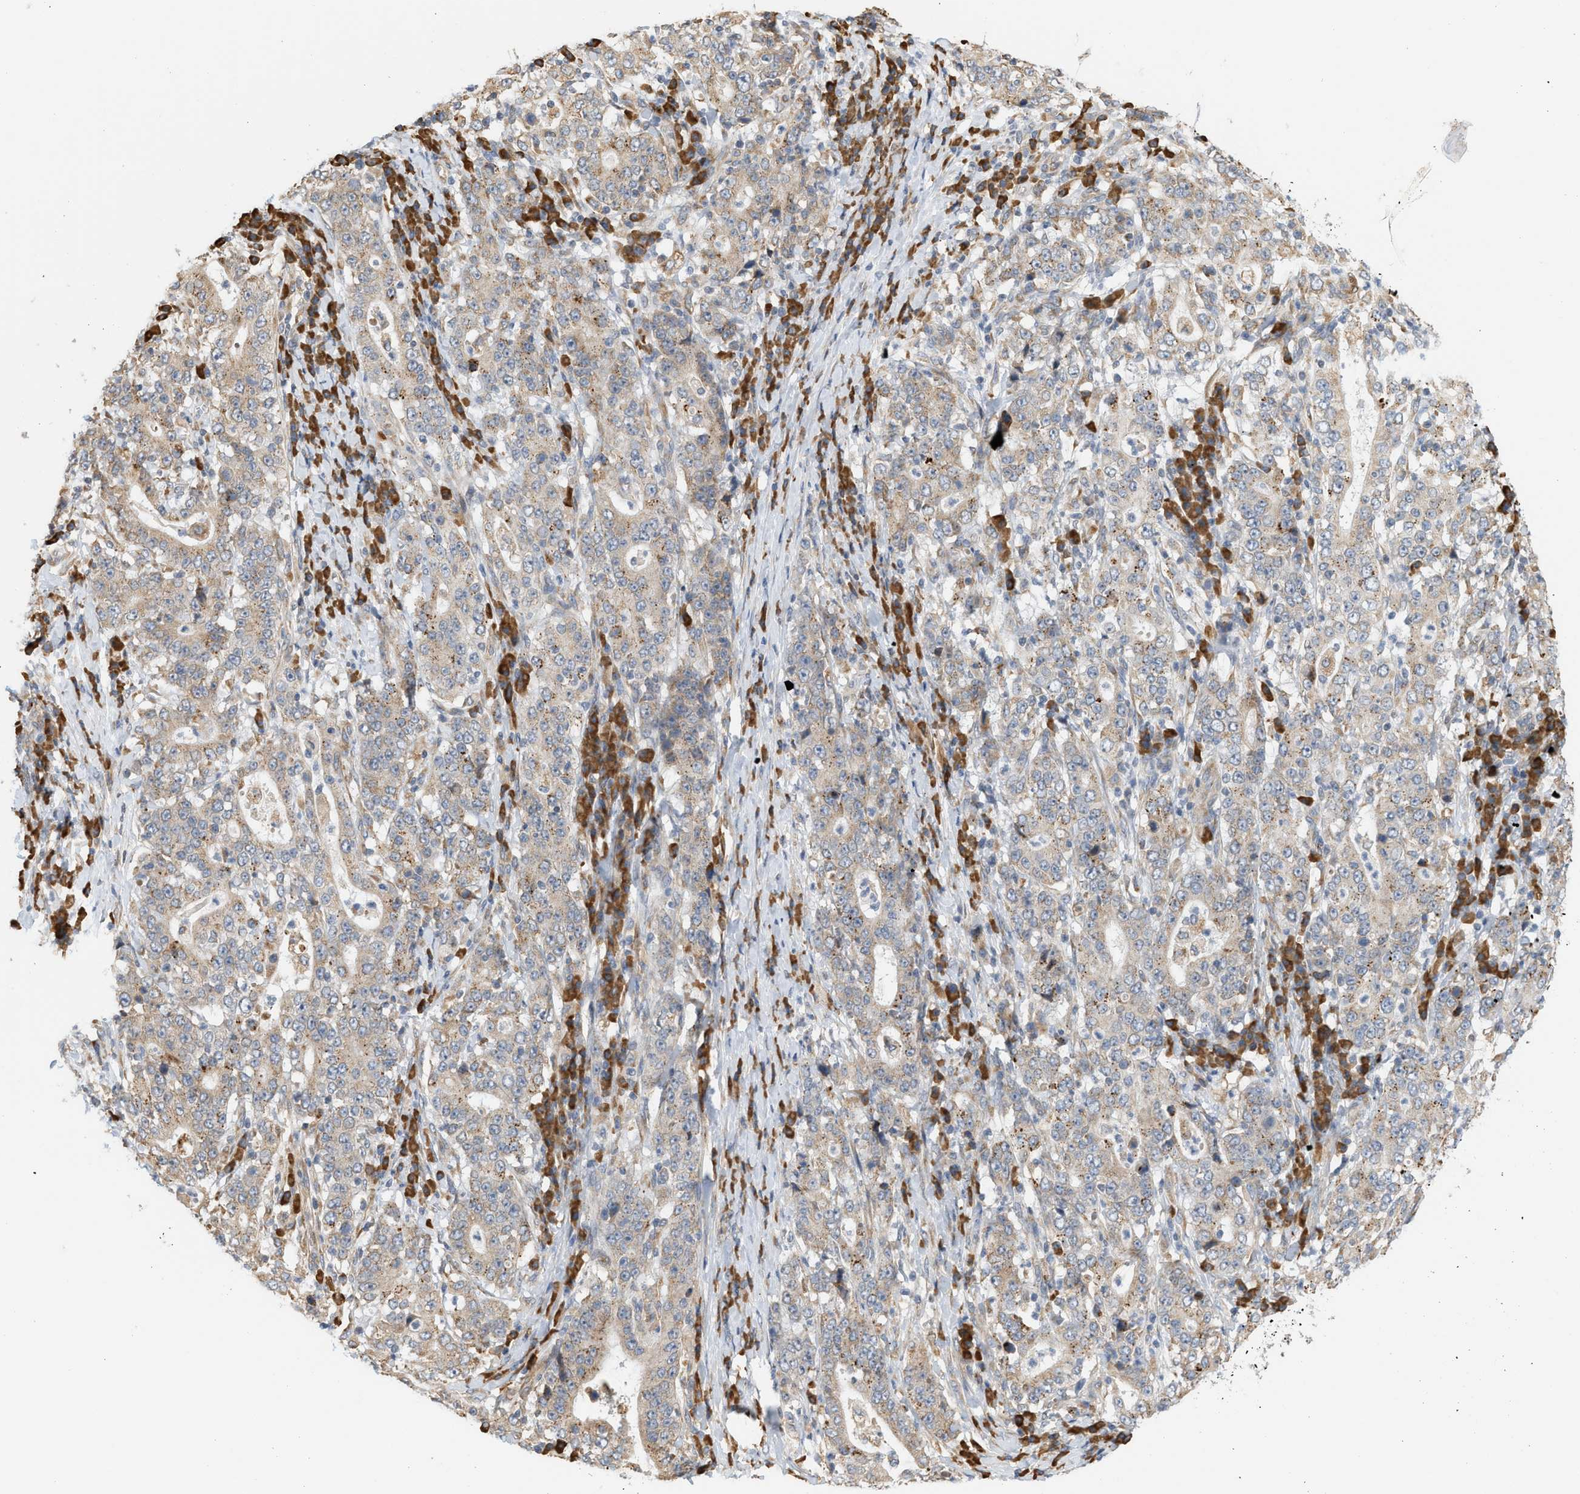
{"staining": {"intensity": "moderate", "quantity": ">75%", "location": "cytoplasmic/membranous"}, "tissue": "stomach cancer", "cell_type": "Tumor cells", "image_type": "cancer", "snomed": [{"axis": "morphology", "description": "Normal tissue, NOS"}, {"axis": "morphology", "description": "Adenocarcinoma, NOS"}, {"axis": "topography", "description": "Stomach, upper"}, {"axis": "topography", "description": "Stomach"}], "caption": "A medium amount of moderate cytoplasmic/membranous expression is seen in approximately >75% of tumor cells in stomach cancer (adenocarcinoma) tissue. (DAB IHC, brown staining for protein, blue staining for nuclei).", "gene": "SVOP", "patient": {"sex": "male", "age": 59}}